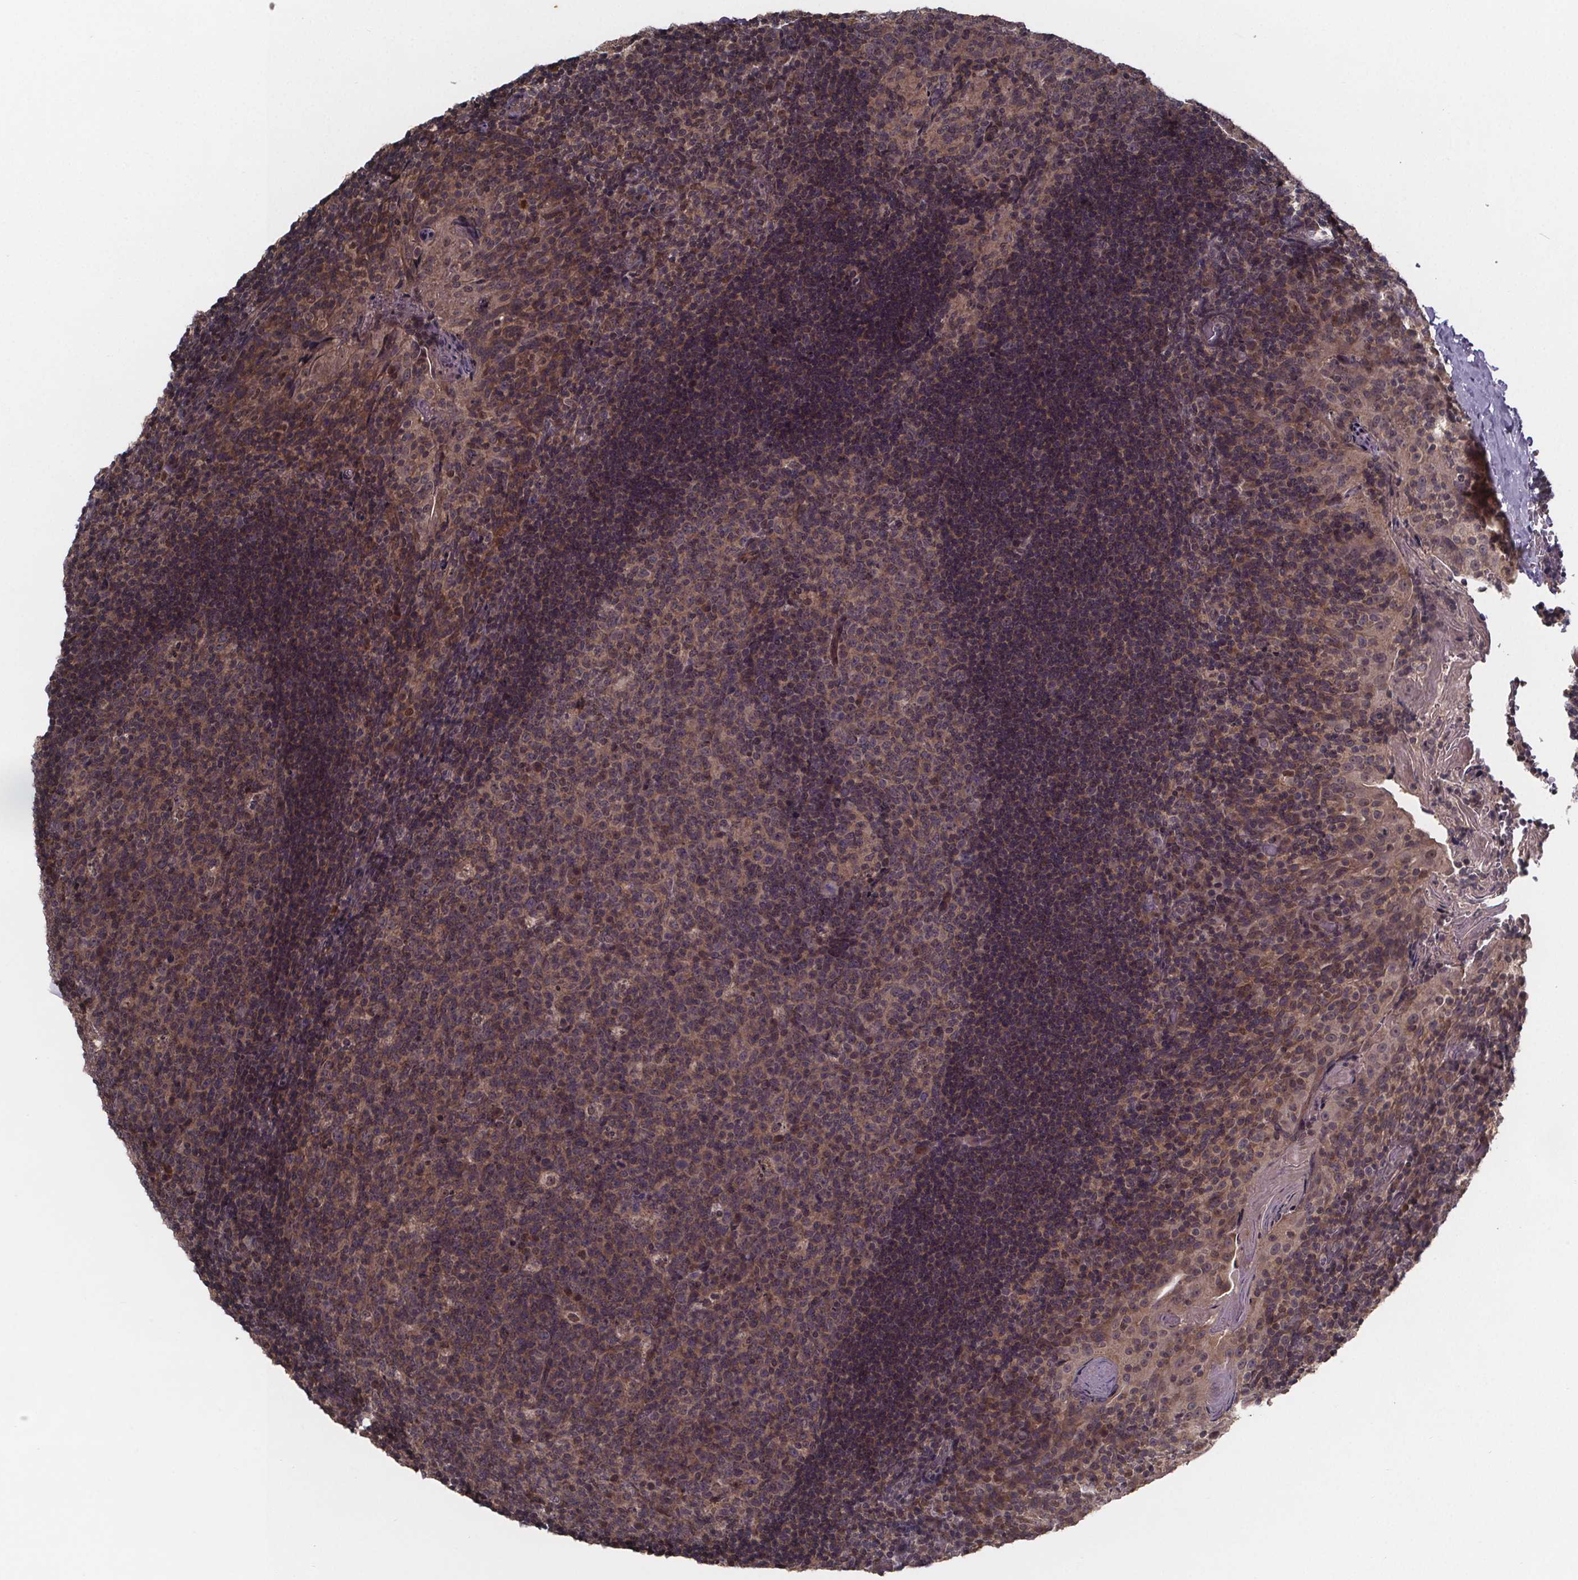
{"staining": {"intensity": "weak", "quantity": ">75%", "location": "cytoplasmic/membranous,nuclear"}, "tissue": "tonsil", "cell_type": "Germinal center cells", "image_type": "normal", "snomed": [{"axis": "morphology", "description": "Normal tissue, NOS"}, {"axis": "topography", "description": "Tonsil"}], "caption": "A high-resolution image shows immunohistochemistry (IHC) staining of benign tonsil, which displays weak cytoplasmic/membranous,nuclear expression in about >75% of germinal center cells. The staining was performed using DAB to visualize the protein expression in brown, while the nuclei were stained in blue with hematoxylin (Magnification: 20x).", "gene": "FN3KRP", "patient": {"sex": "male", "age": 17}}